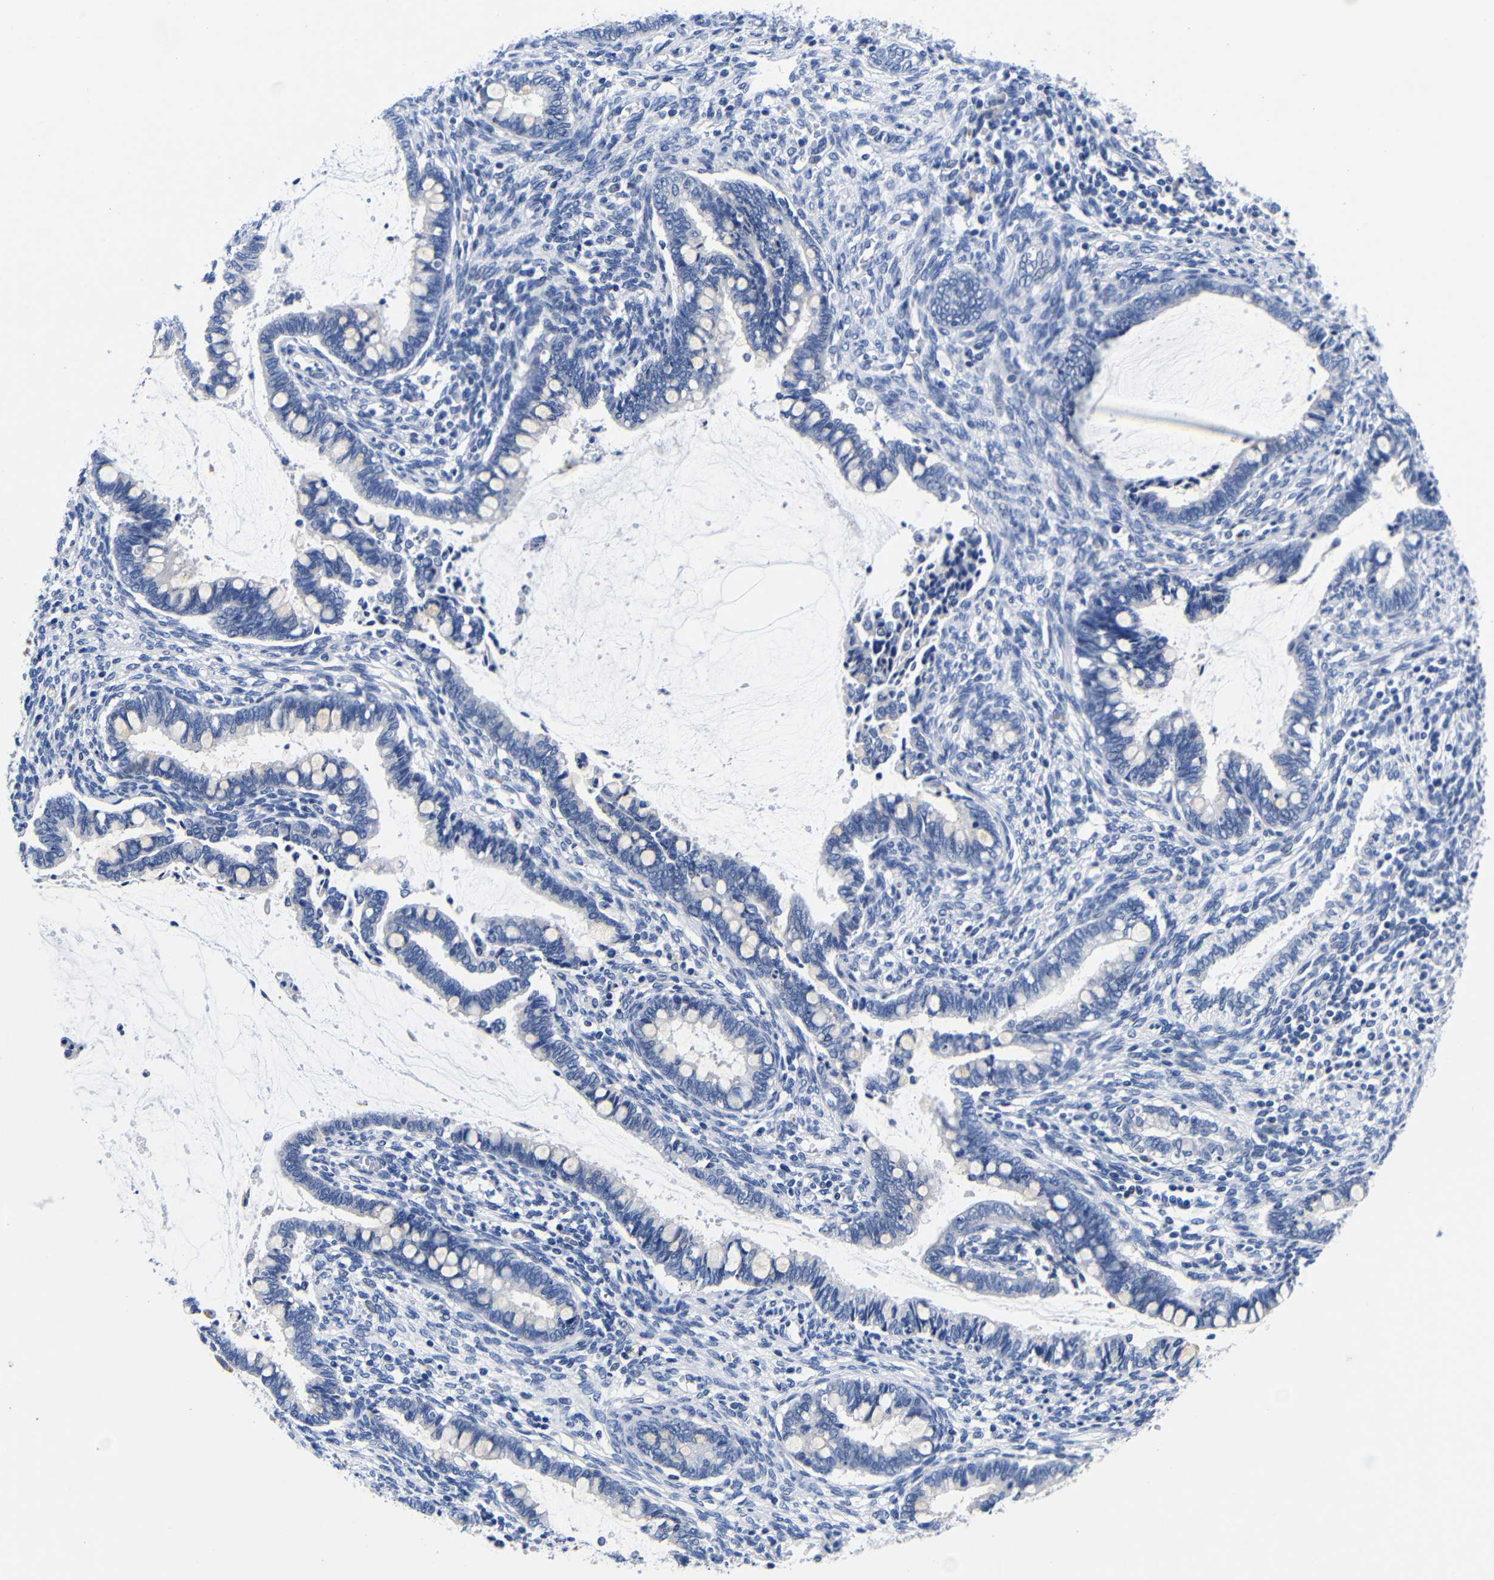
{"staining": {"intensity": "negative", "quantity": "none", "location": "none"}, "tissue": "cervical cancer", "cell_type": "Tumor cells", "image_type": "cancer", "snomed": [{"axis": "morphology", "description": "Adenocarcinoma, NOS"}, {"axis": "topography", "description": "Cervix"}], "caption": "This micrograph is of cervical cancer (adenocarcinoma) stained with IHC to label a protein in brown with the nuclei are counter-stained blue. There is no expression in tumor cells.", "gene": "CLEC4G", "patient": {"sex": "female", "age": 44}}